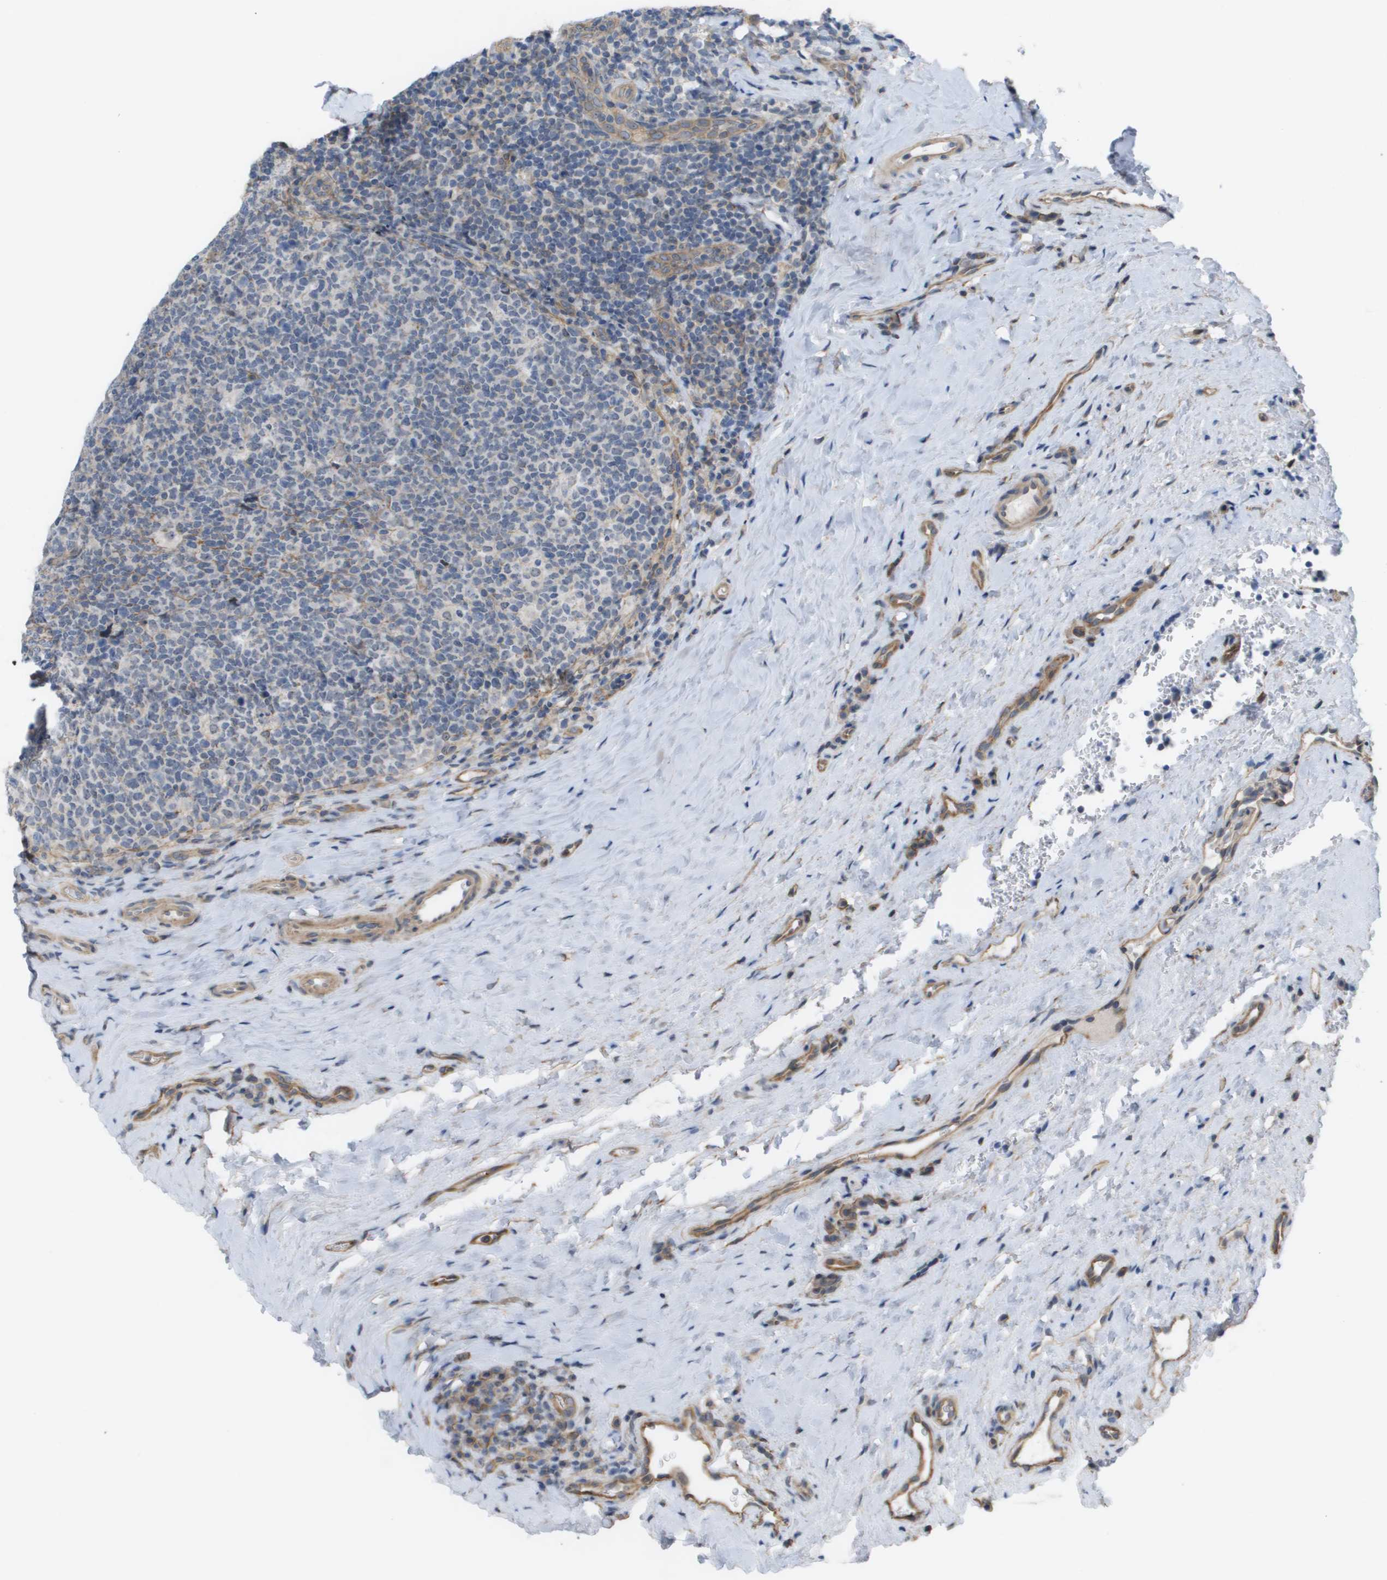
{"staining": {"intensity": "negative", "quantity": "none", "location": "none"}, "tissue": "tonsil", "cell_type": "Germinal center cells", "image_type": "normal", "snomed": [{"axis": "morphology", "description": "Normal tissue, NOS"}, {"axis": "topography", "description": "Tonsil"}], "caption": "Germinal center cells are negative for brown protein staining in benign tonsil. (Stains: DAB immunohistochemistry with hematoxylin counter stain, Microscopy: brightfield microscopy at high magnification).", "gene": "MTARC2", "patient": {"sex": "male", "age": 17}}